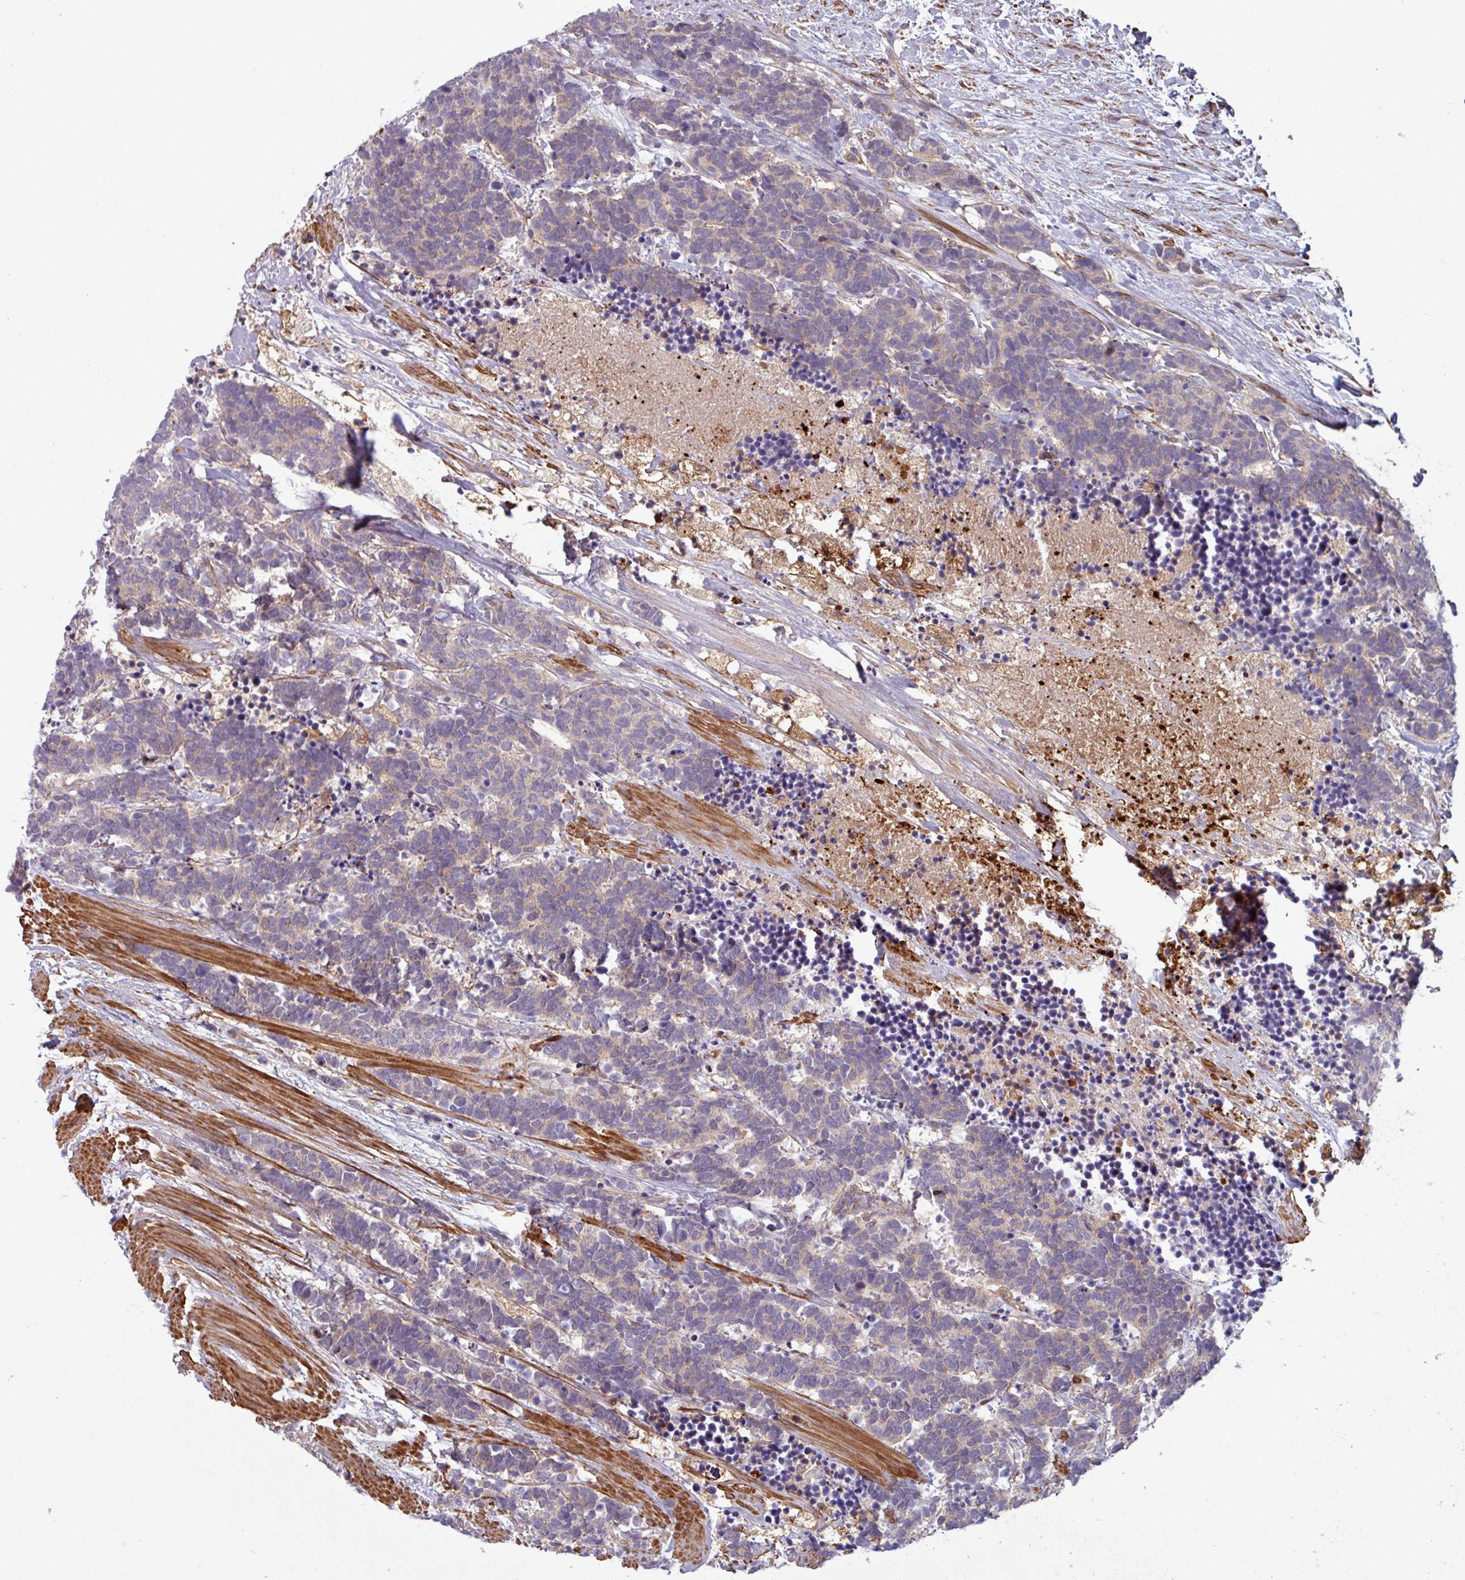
{"staining": {"intensity": "weak", "quantity": "<25%", "location": "cytoplasmic/membranous"}, "tissue": "carcinoid", "cell_type": "Tumor cells", "image_type": "cancer", "snomed": [{"axis": "morphology", "description": "Carcinoma, NOS"}, {"axis": "morphology", "description": "Carcinoid, malignant, NOS"}, {"axis": "topography", "description": "Prostate"}], "caption": "The IHC histopathology image has no significant positivity in tumor cells of carcinoid tissue.", "gene": "PCED1A", "patient": {"sex": "male", "age": 57}}